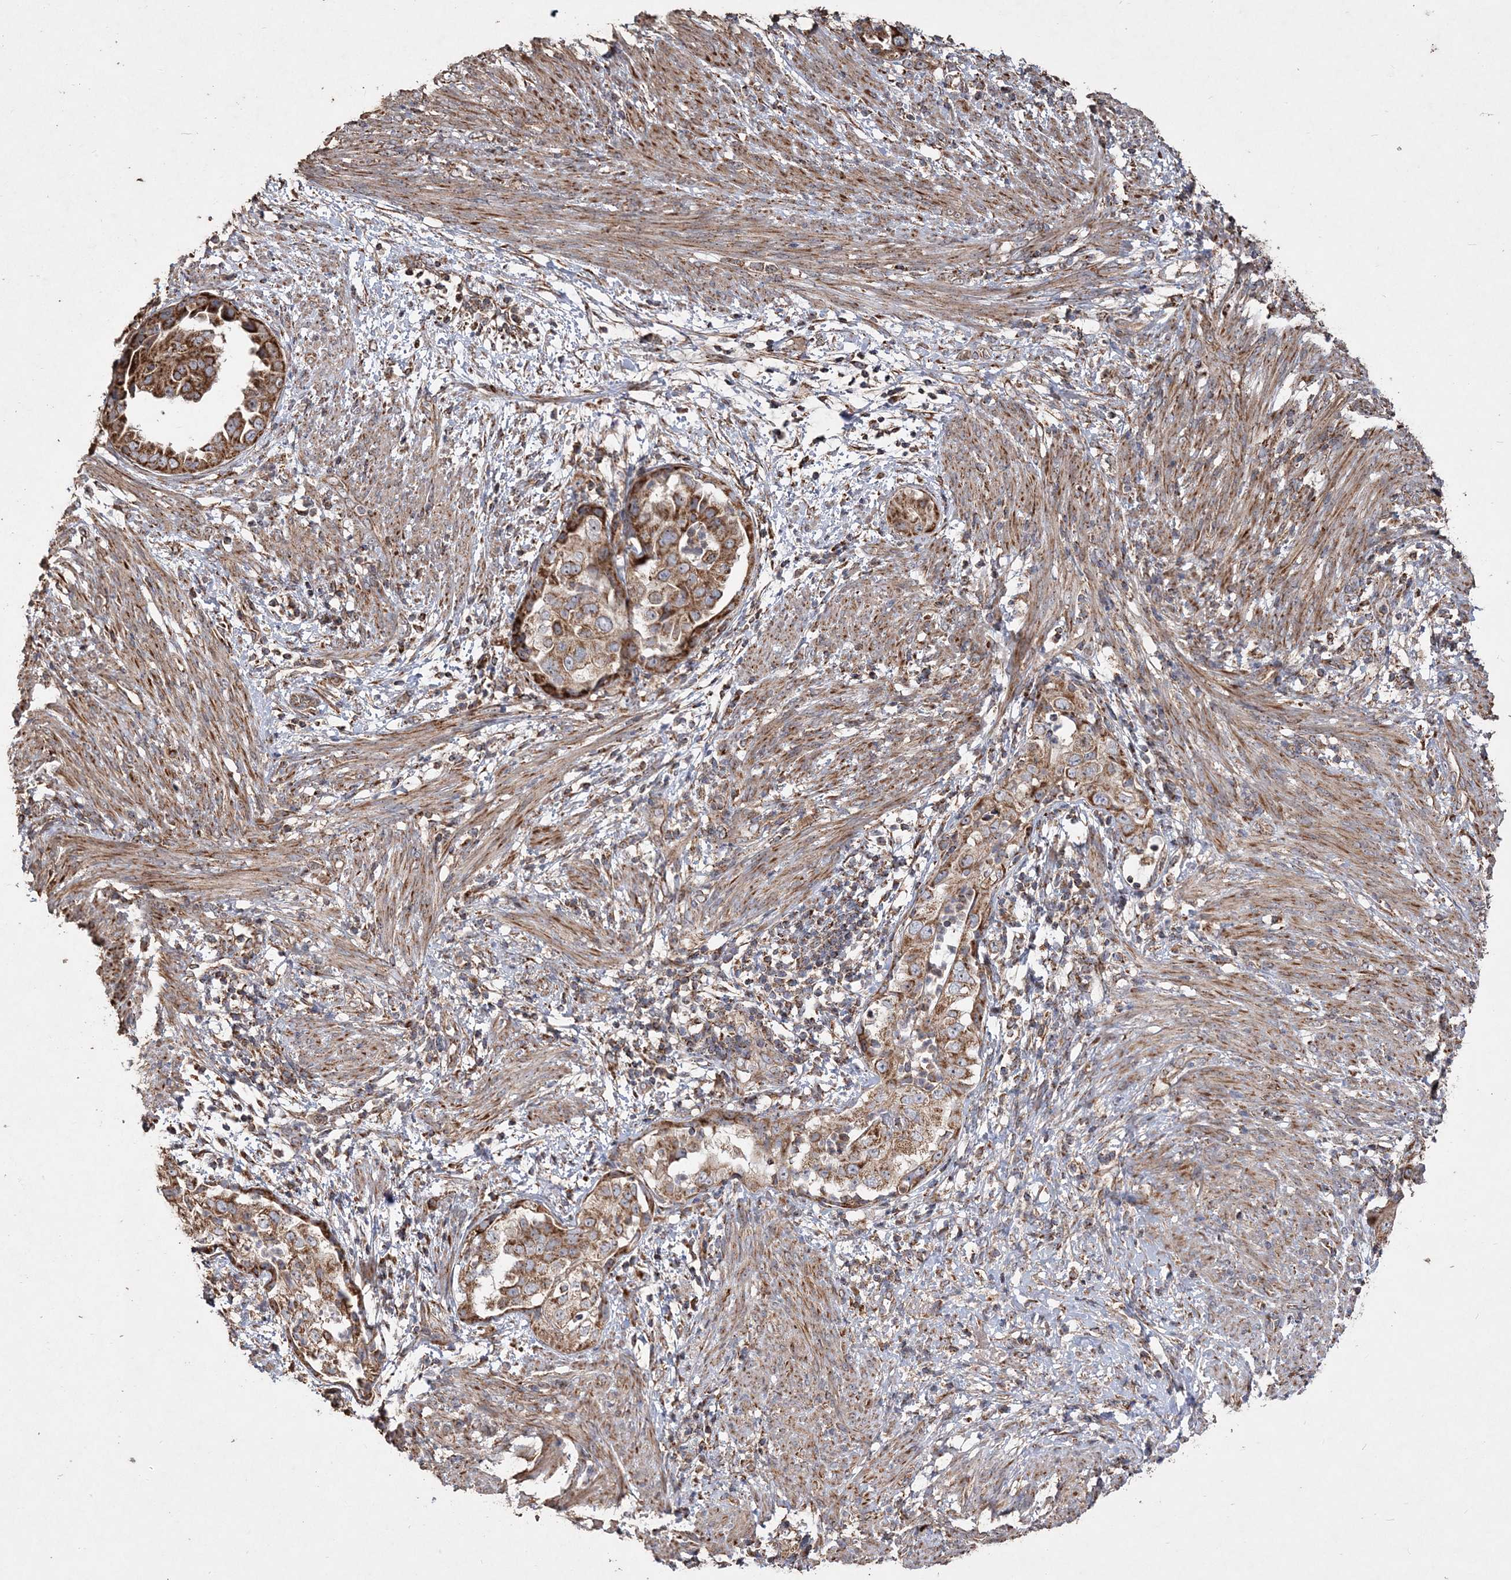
{"staining": {"intensity": "strong", "quantity": ">75%", "location": "cytoplasmic/membranous"}, "tissue": "endometrial cancer", "cell_type": "Tumor cells", "image_type": "cancer", "snomed": [{"axis": "morphology", "description": "Adenocarcinoma, NOS"}, {"axis": "topography", "description": "Endometrium"}], "caption": "About >75% of tumor cells in human adenocarcinoma (endometrial) exhibit strong cytoplasmic/membranous protein staining as visualized by brown immunohistochemical staining.", "gene": "POC5", "patient": {"sex": "female", "age": 85}}